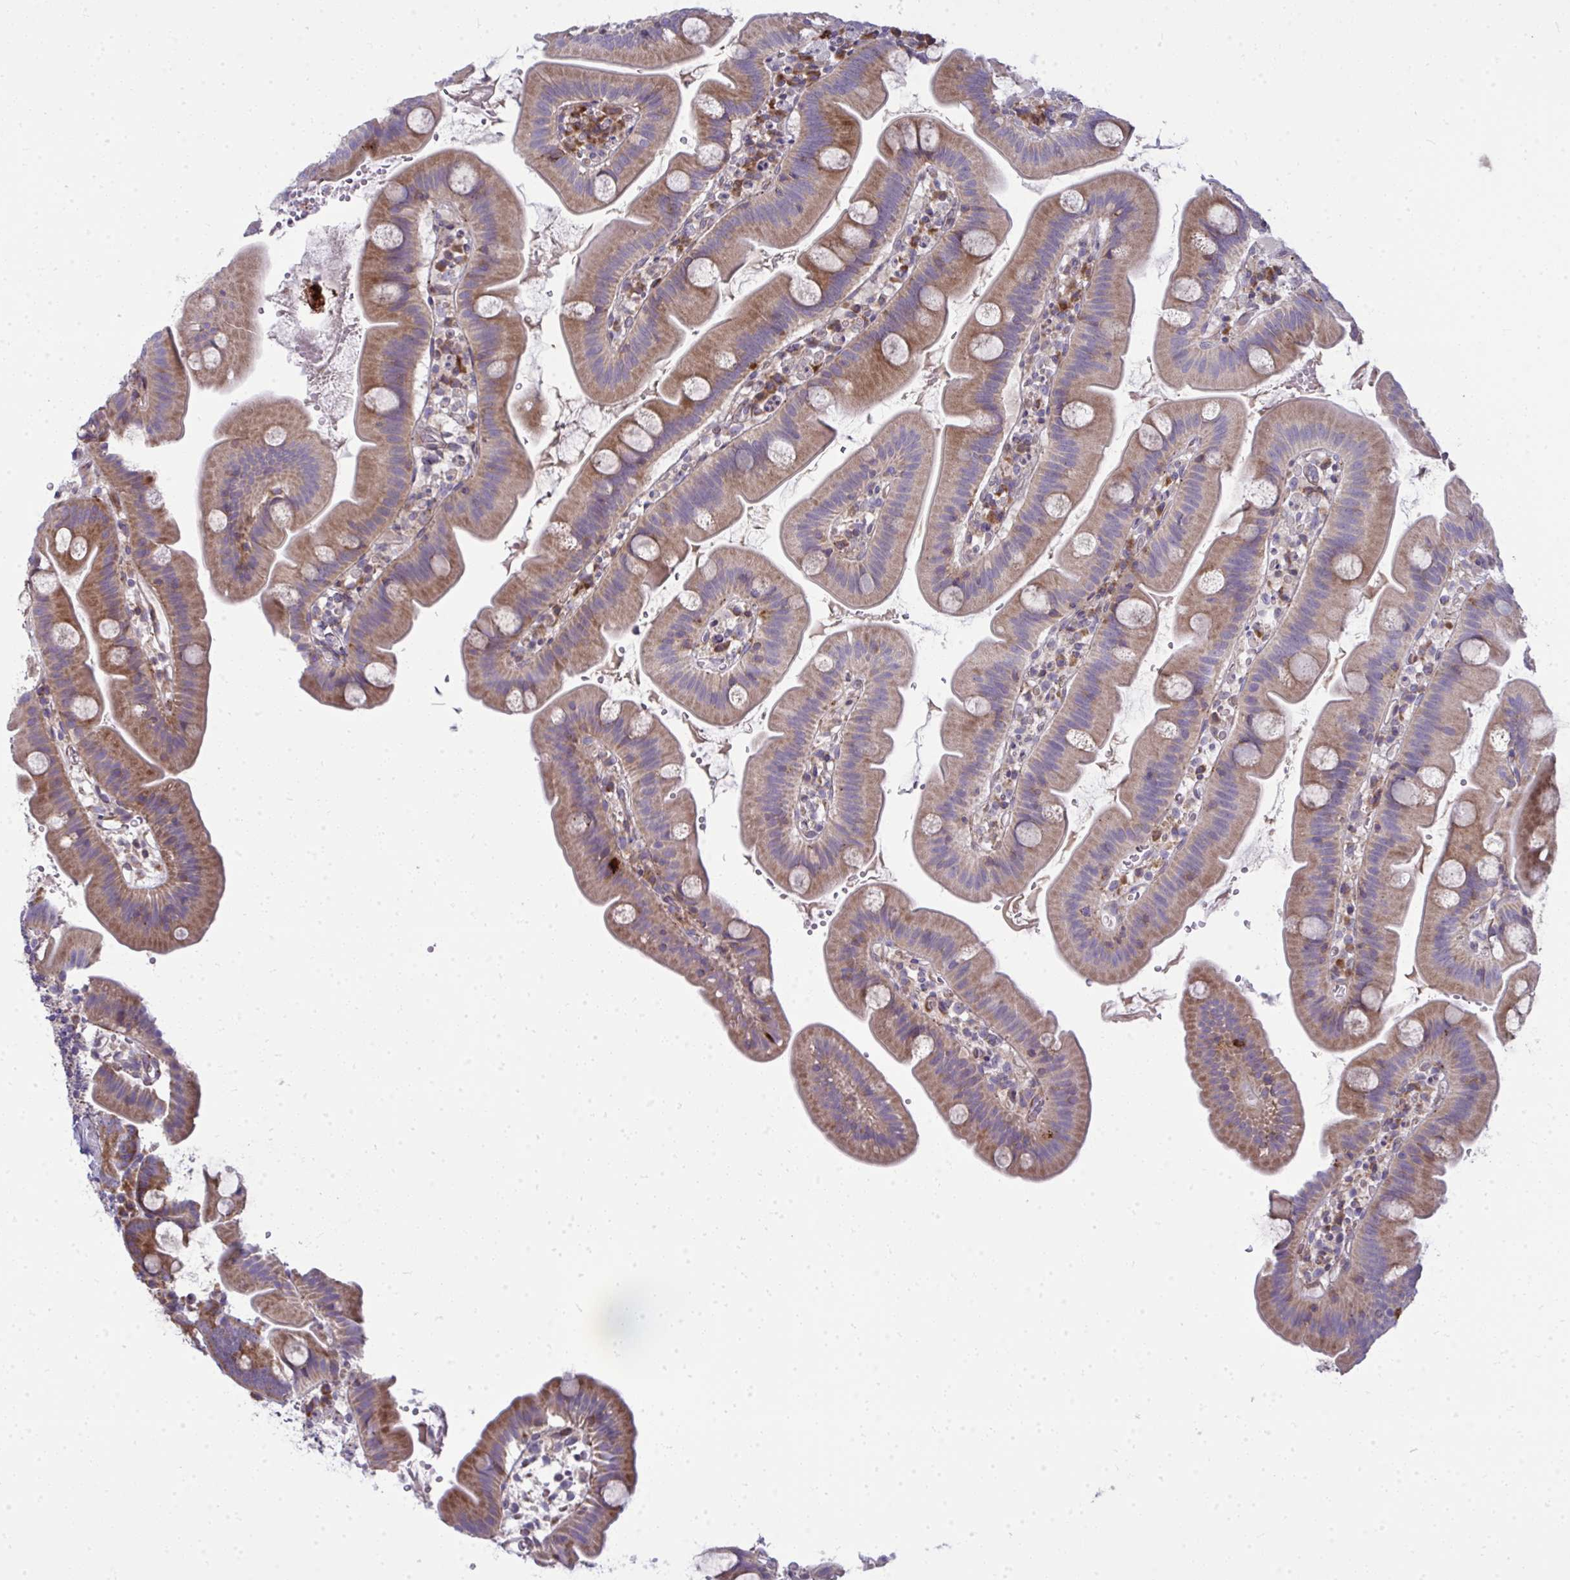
{"staining": {"intensity": "moderate", "quantity": ">75%", "location": "cytoplasmic/membranous"}, "tissue": "small intestine", "cell_type": "Glandular cells", "image_type": "normal", "snomed": [{"axis": "morphology", "description": "Normal tissue, NOS"}, {"axis": "topography", "description": "Small intestine"}], "caption": "Moderate cytoplasmic/membranous protein positivity is present in about >75% of glandular cells in small intestine.", "gene": "GFPT2", "patient": {"sex": "female", "age": 68}}